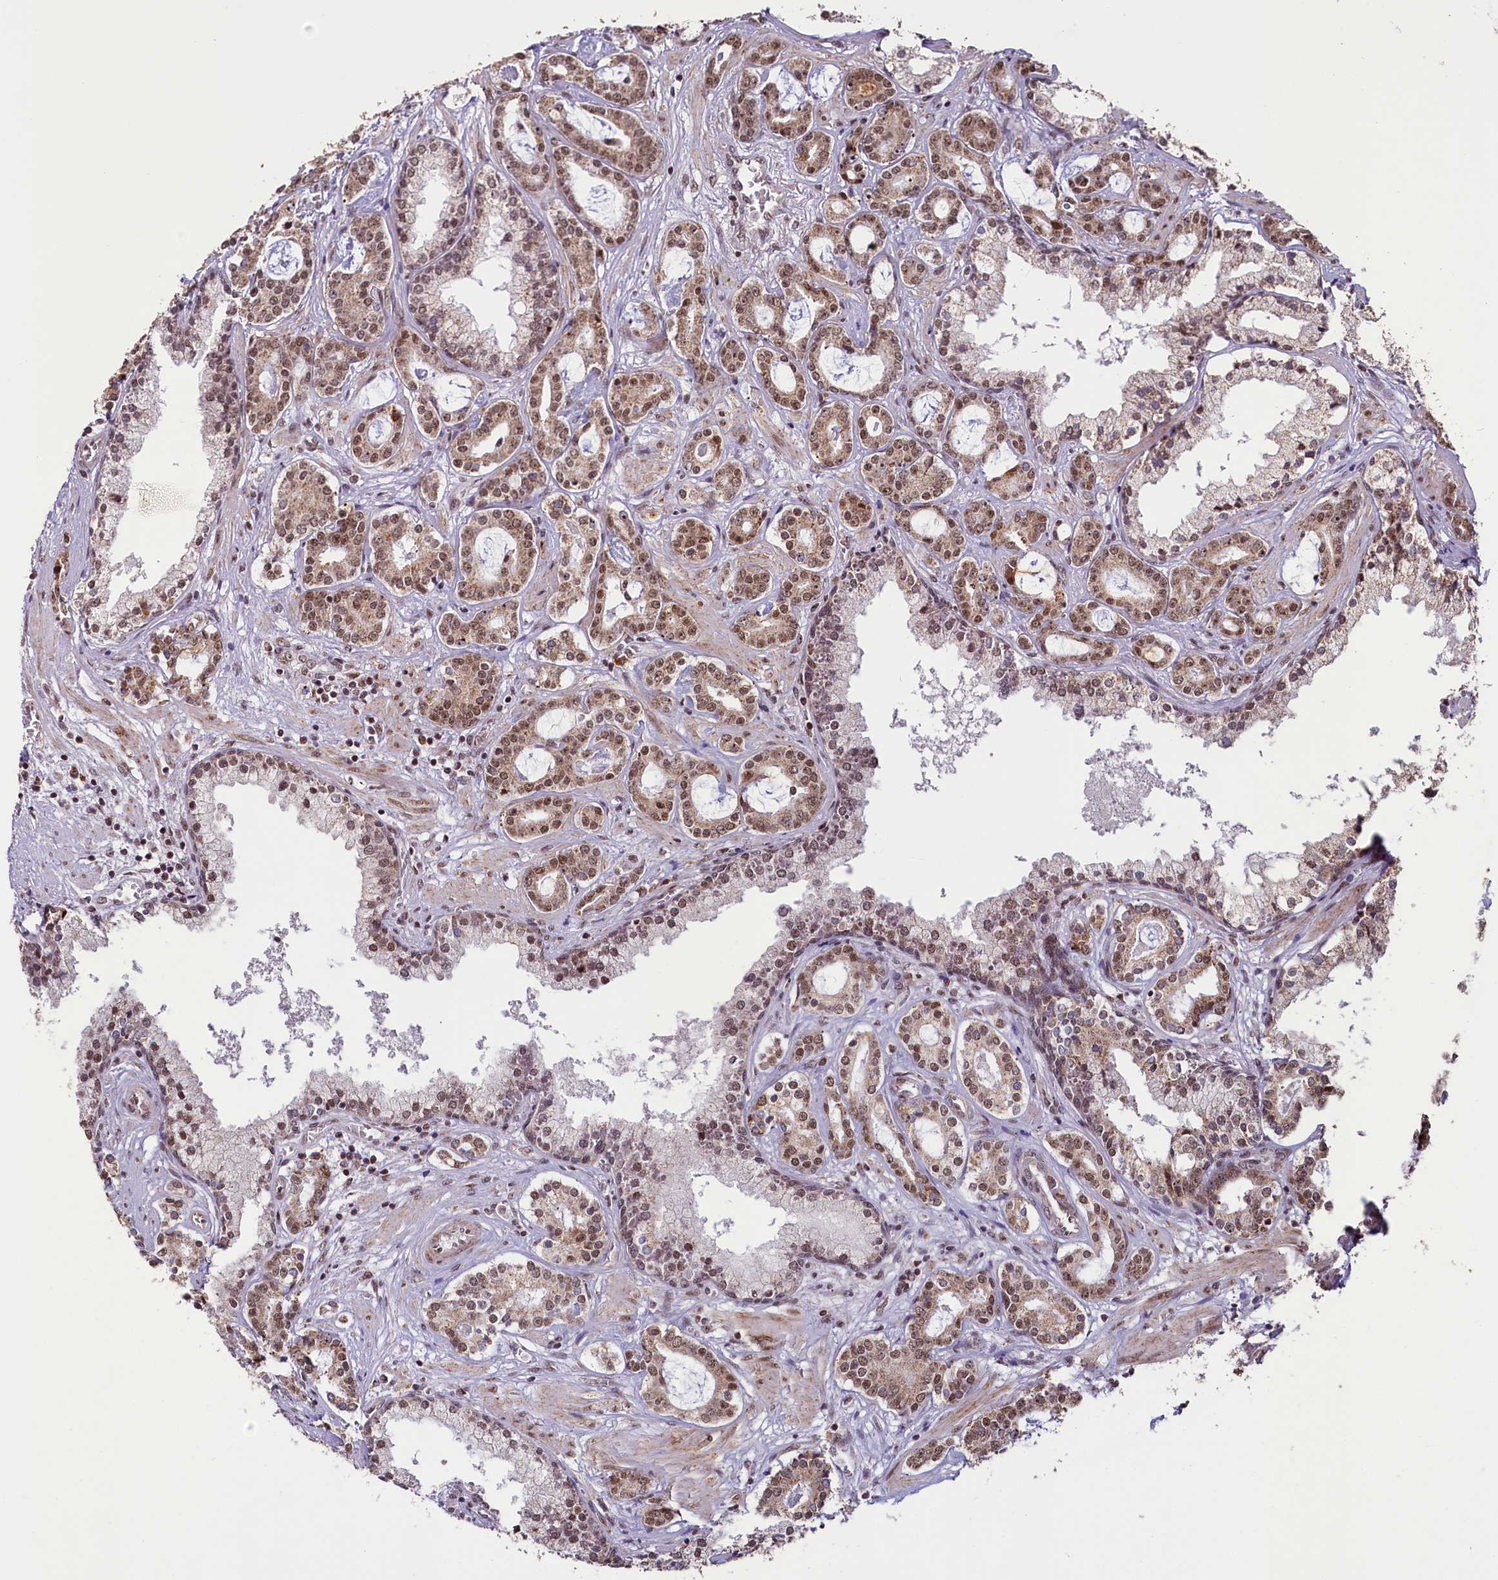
{"staining": {"intensity": "moderate", "quantity": ">75%", "location": "cytoplasmic/membranous,nuclear"}, "tissue": "prostate cancer", "cell_type": "Tumor cells", "image_type": "cancer", "snomed": [{"axis": "morphology", "description": "Adenocarcinoma, High grade"}, {"axis": "topography", "description": "Prostate"}], "caption": "Protein staining exhibits moderate cytoplasmic/membranous and nuclear staining in about >75% of tumor cells in prostate cancer.", "gene": "PDE6D", "patient": {"sex": "male", "age": 58}}